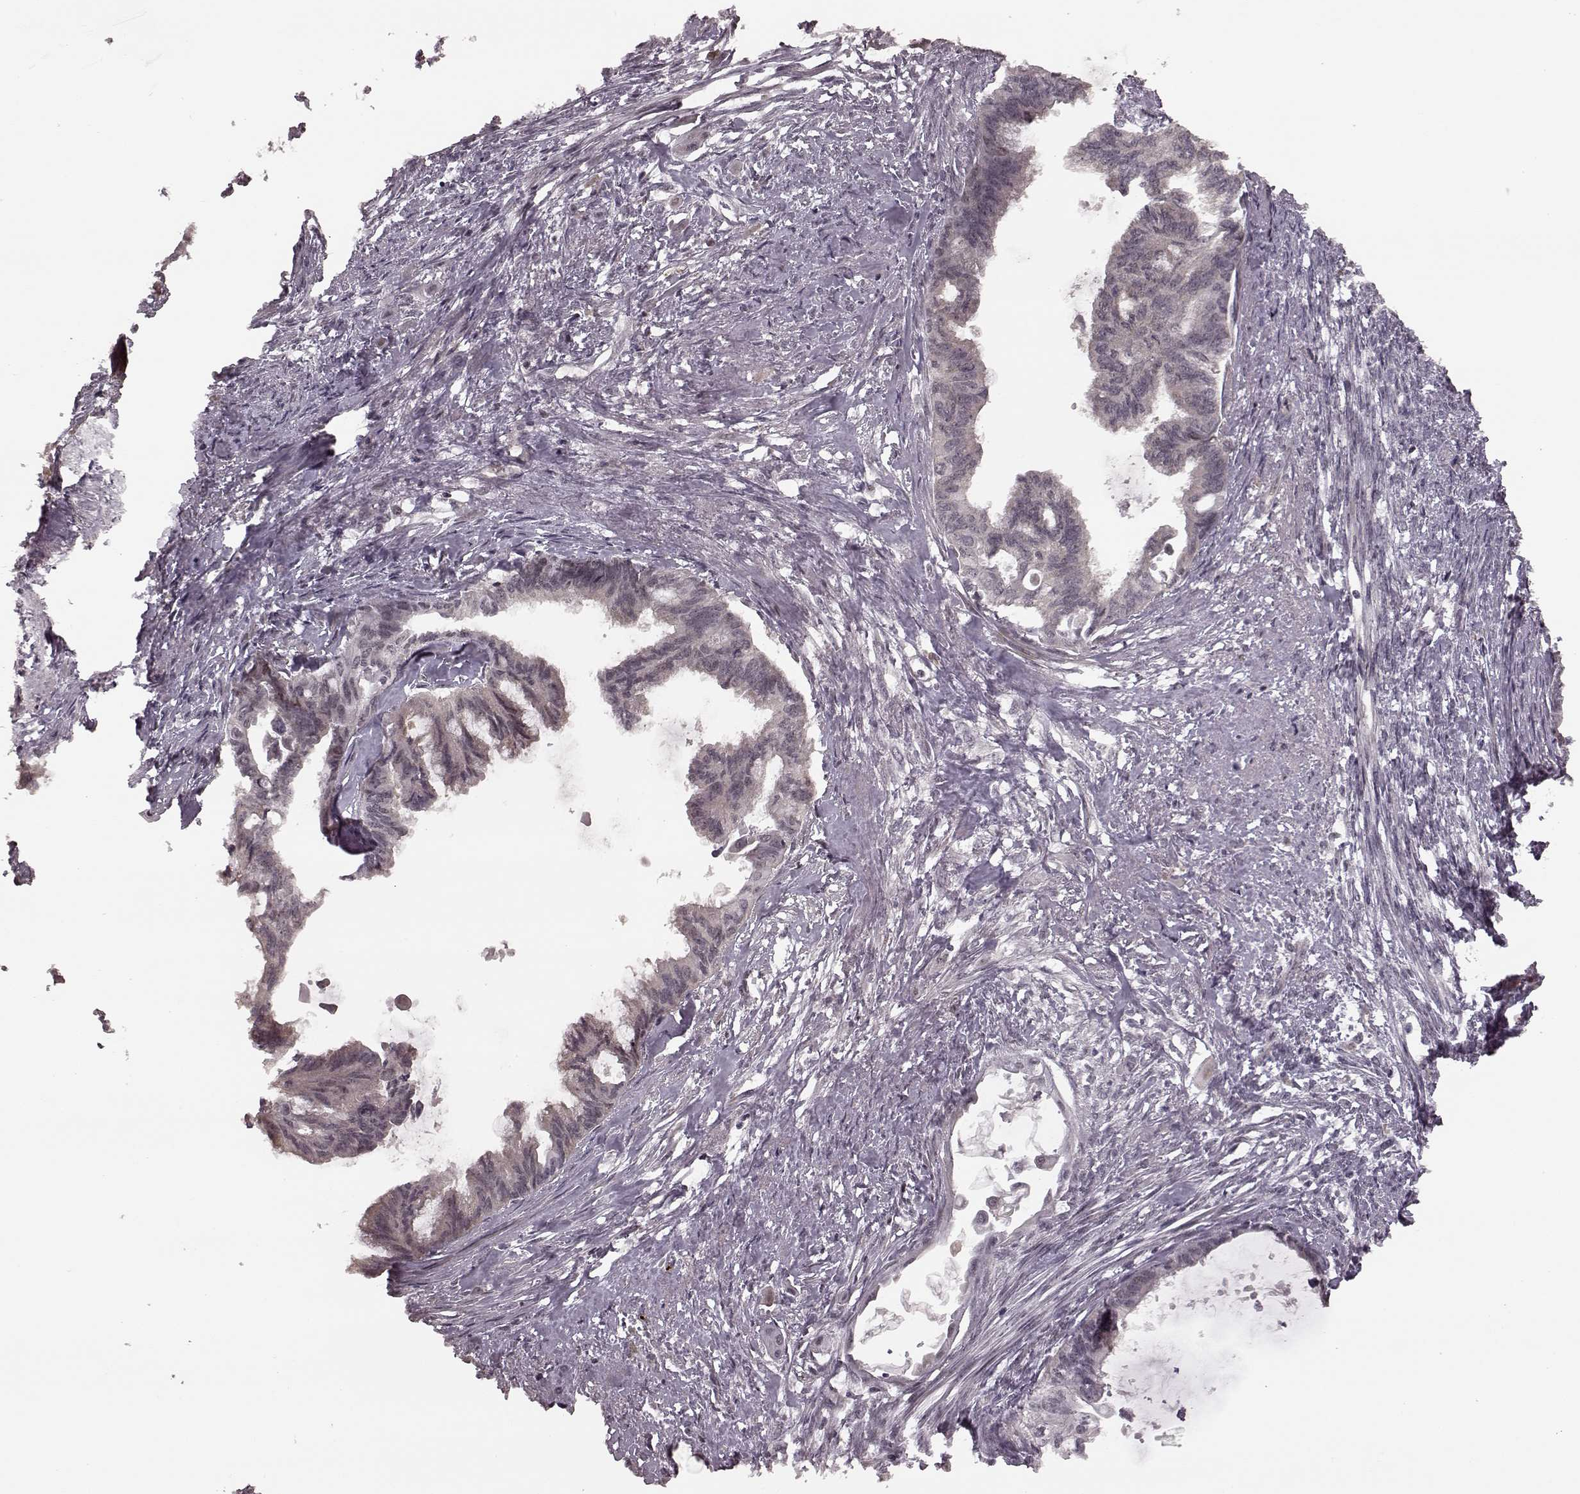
{"staining": {"intensity": "negative", "quantity": "none", "location": "none"}, "tissue": "endometrial cancer", "cell_type": "Tumor cells", "image_type": "cancer", "snomed": [{"axis": "morphology", "description": "Adenocarcinoma, NOS"}, {"axis": "topography", "description": "Endometrium"}], "caption": "Photomicrograph shows no protein expression in tumor cells of adenocarcinoma (endometrial) tissue. The staining is performed using DAB (3,3'-diaminobenzidine) brown chromogen with nuclei counter-stained in using hematoxylin.", "gene": "PLCB4", "patient": {"sex": "female", "age": 86}}